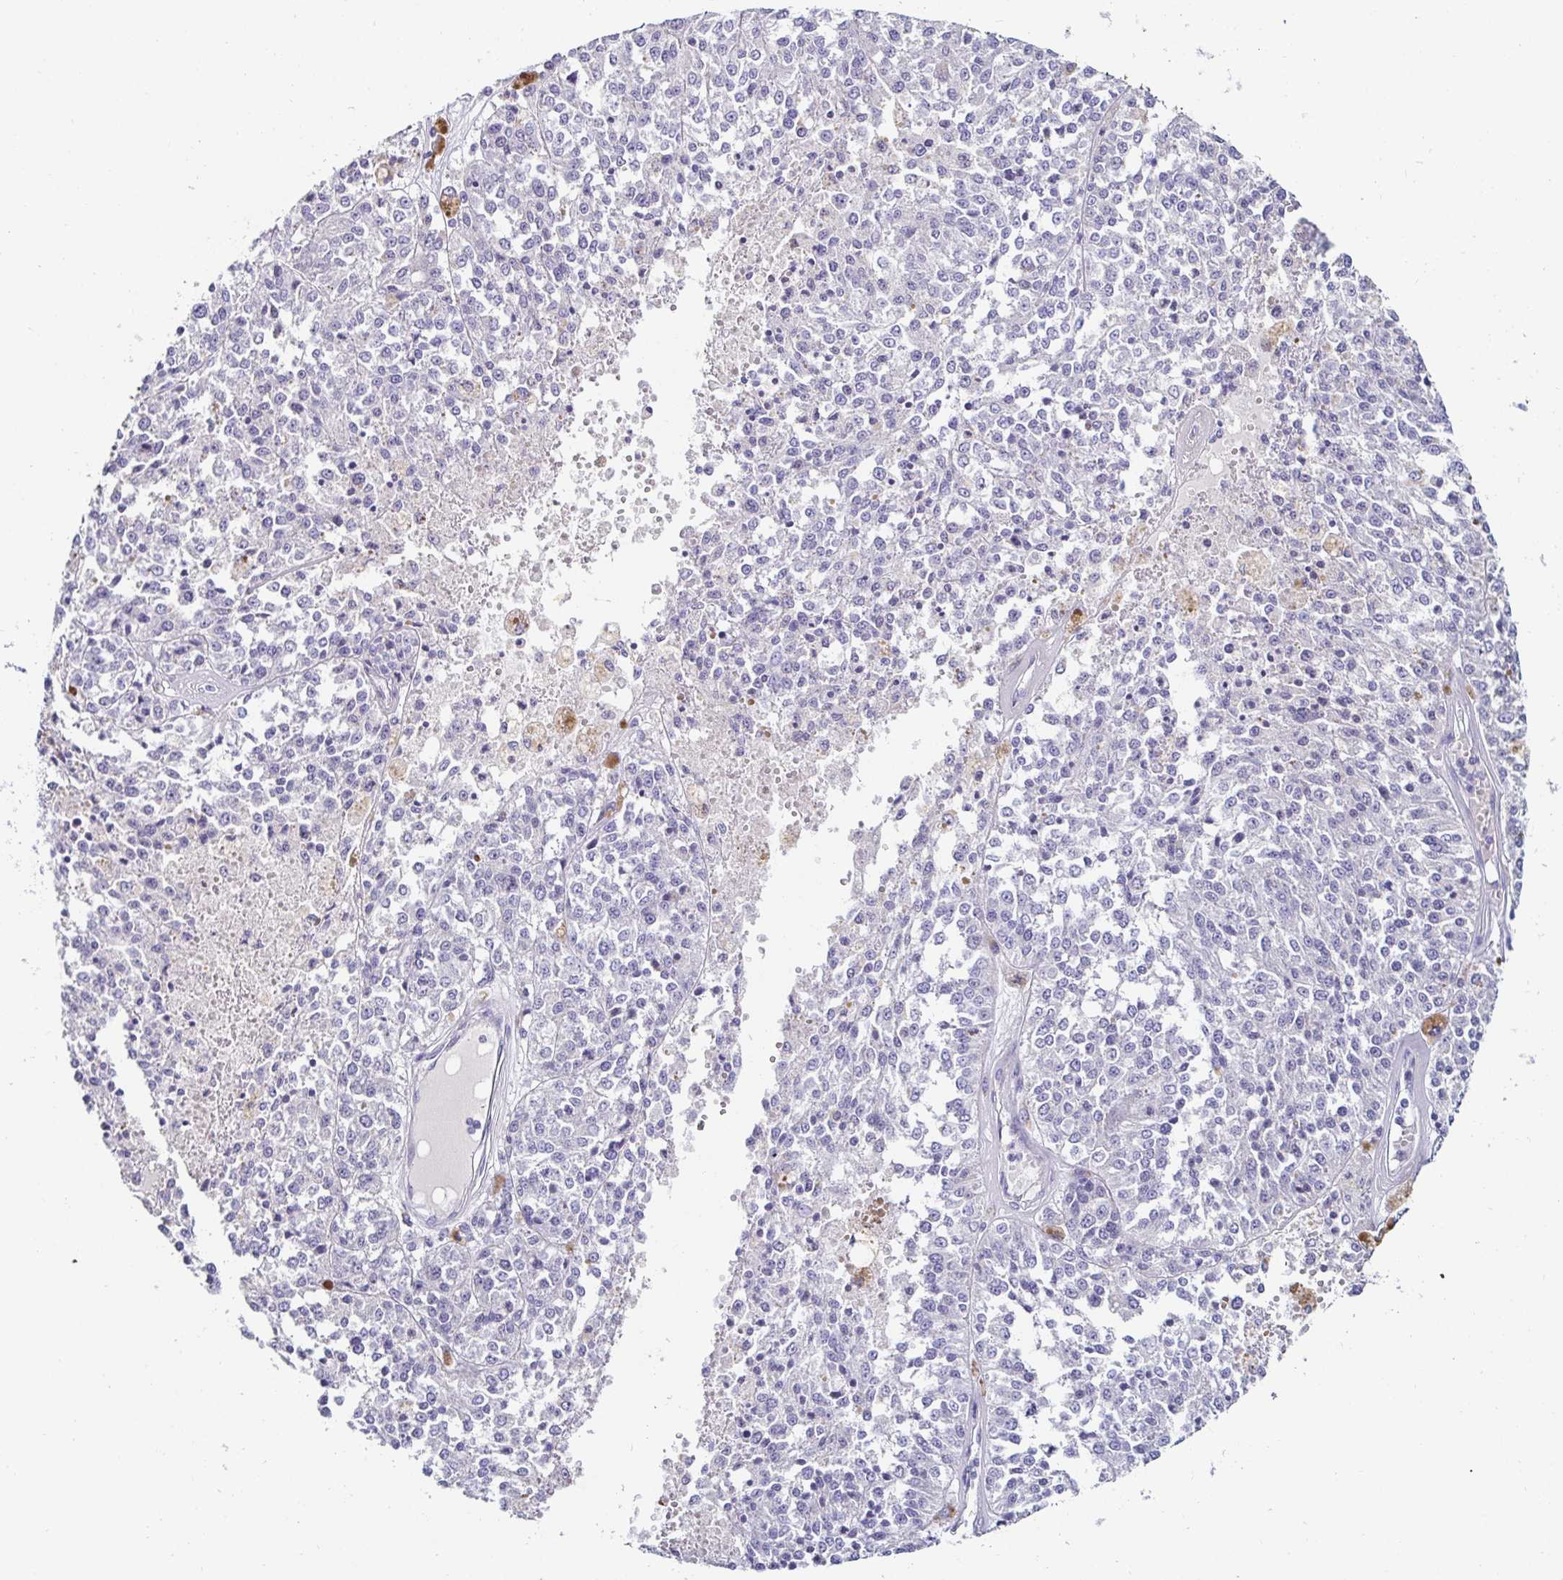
{"staining": {"intensity": "negative", "quantity": "none", "location": "none"}, "tissue": "melanoma", "cell_type": "Tumor cells", "image_type": "cancer", "snomed": [{"axis": "morphology", "description": "Malignant melanoma, Metastatic site"}, {"axis": "topography", "description": "Lymph node"}], "caption": "The IHC micrograph has no significant staining in tumor cells of malignant melanoma (metastatic site) tissue.", "gene": "C4orf17", "patient": {"sex": "female", "age": 64}}